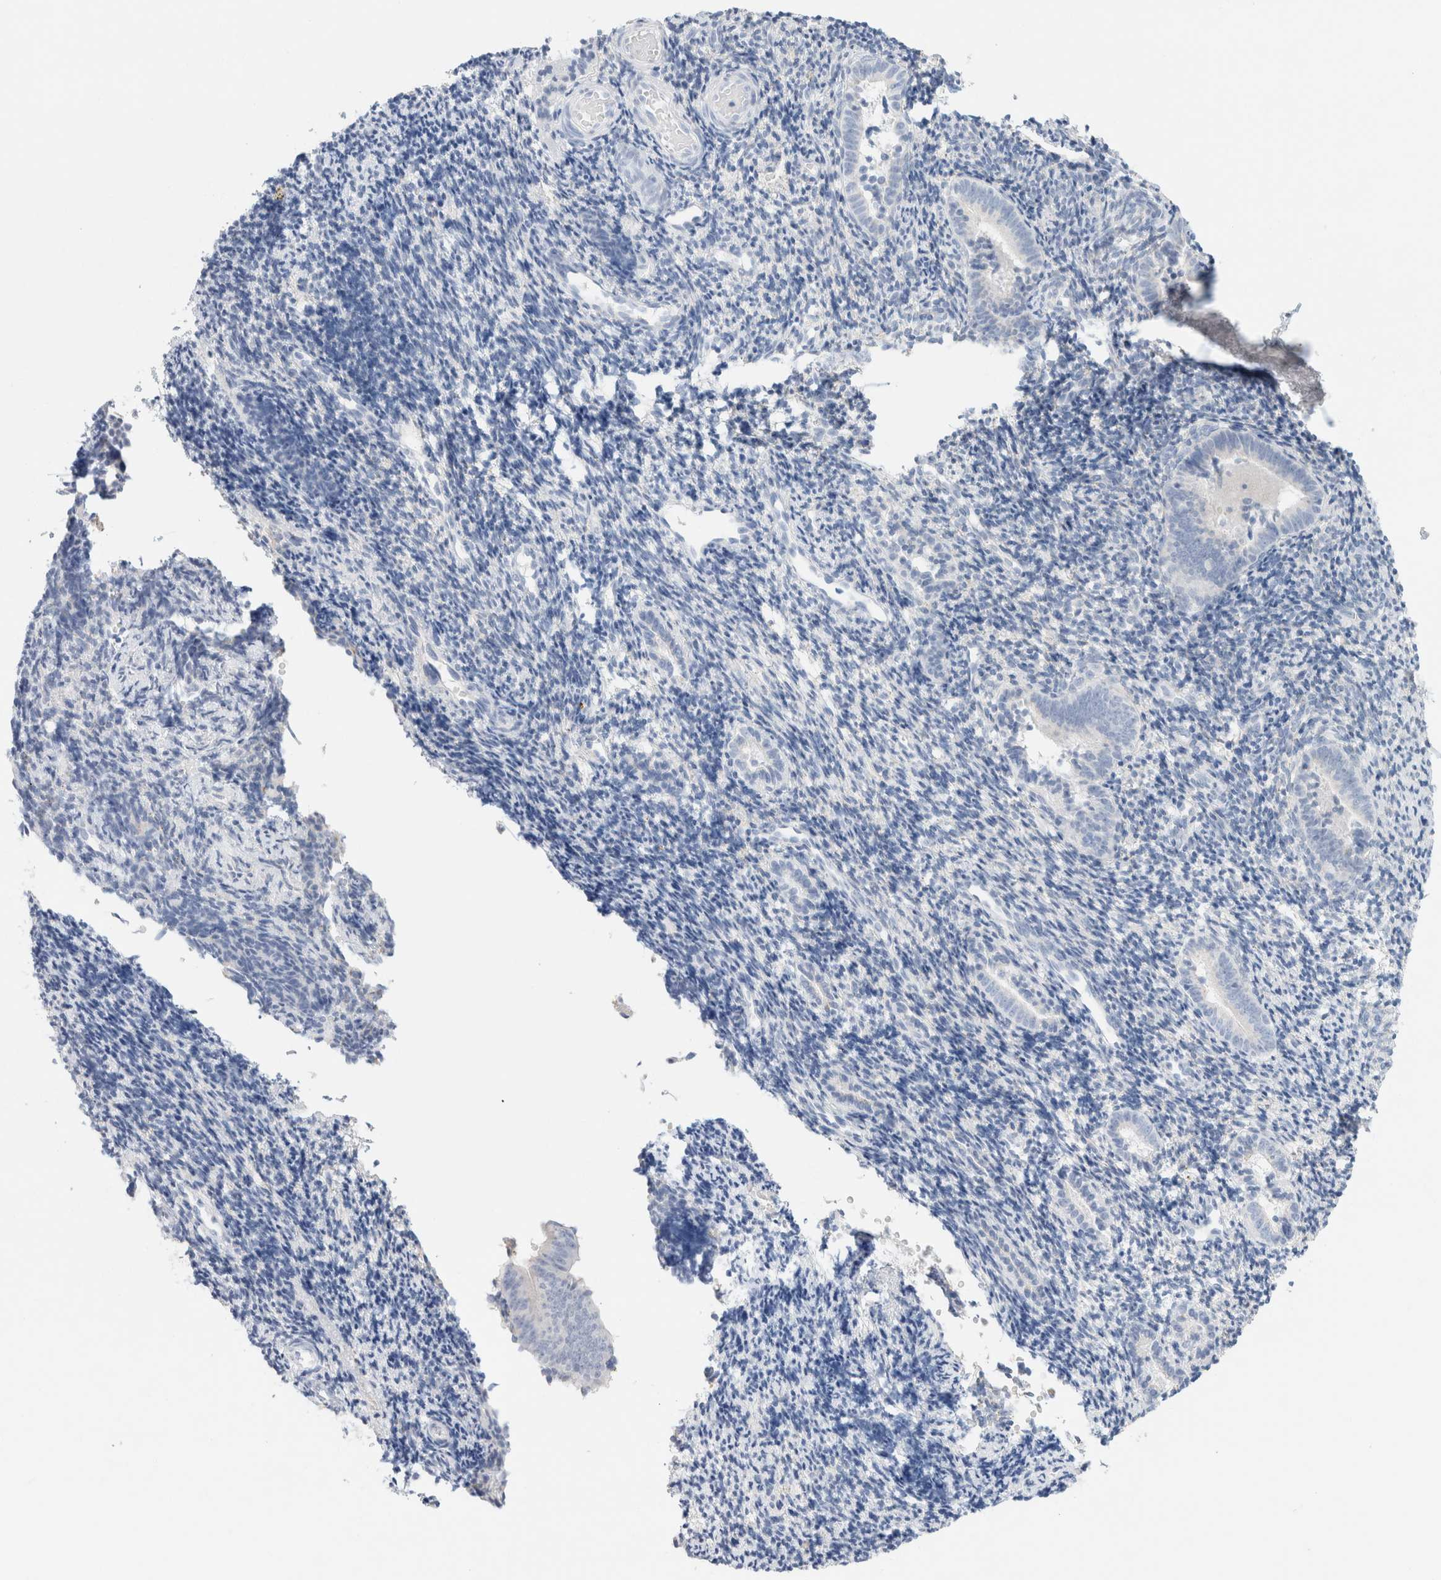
{"staining": {"intensity": "negative", "quantity": "none", "location": "none"}, "tissue": "endometrium", "cell_type": "Cells in endometrial stroma", "image_type": "normal", "snomed": [{"axis": "morphology", "description": "Normal tissue, NOS"}, {"axis": "topography", "description": "Uterus"}, {"axis": "topography", "description": "Endometrium"}], "caption": "DAB immunohistochemical staining of benign human endometrium exhibits no significant expression in cells in endometrial stroma. (Brightfield microscopy of DAB immunohistochemistry at high magnification).", "gene": "CPQ", "patient": {"sex": "female", "age": 33}}